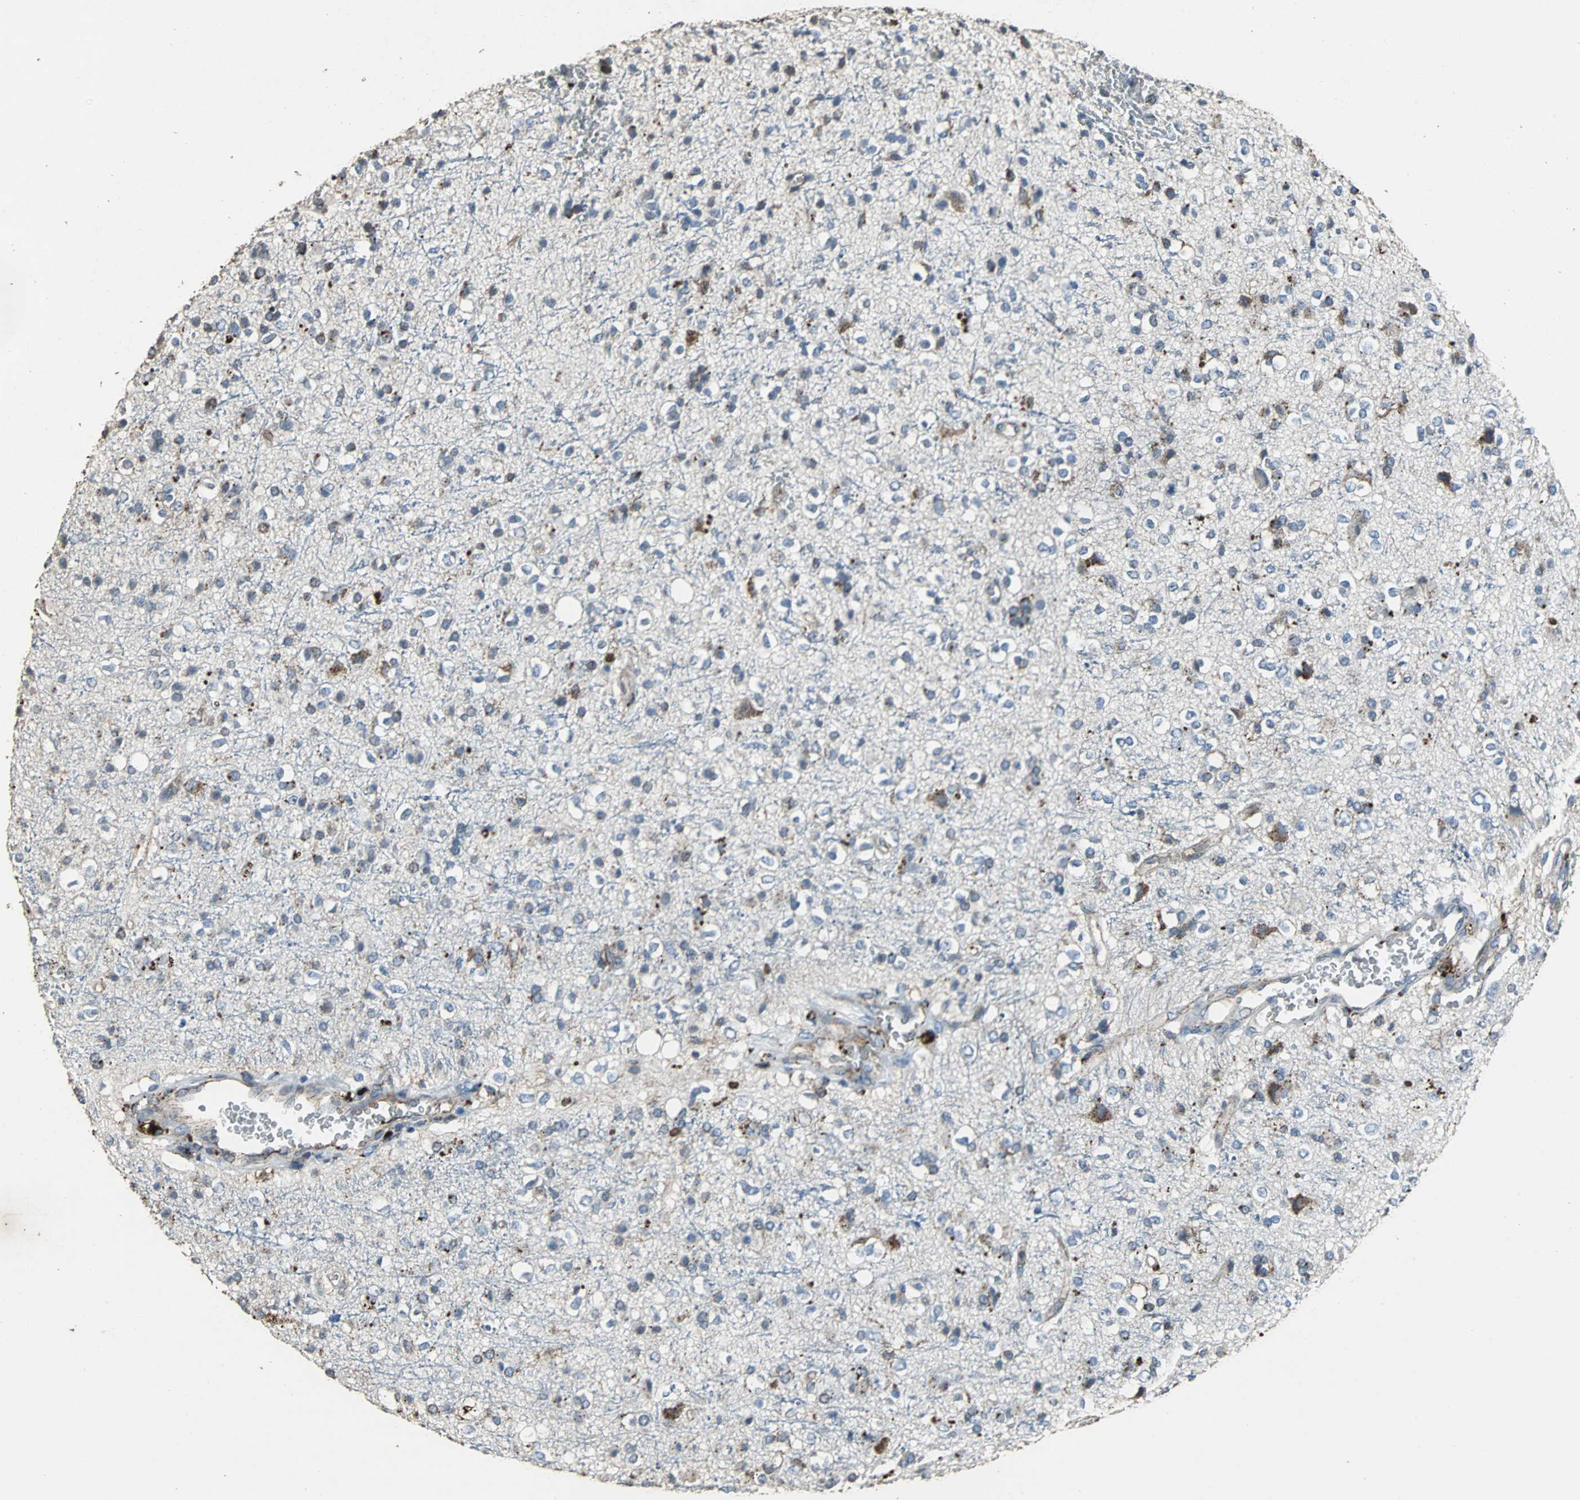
{"staining": {"intensity": "negative", "quantity": "none", "location": "none"}, "tissue": "glioma", "cell_type": "Tumor cells", "image_type": "cancer", "snomed": [{"axis": "morphology", "description": "Glioma, malignant, High grade"}, {"axis": "topography", "description": "Brain"}], "caption": "Immunohistochemical staining of malignant glioma (high-grade) demonstrates no significant staining in tumor cells.", "gene": "F11R", "patient": {"sex": "male", "age": 47}}